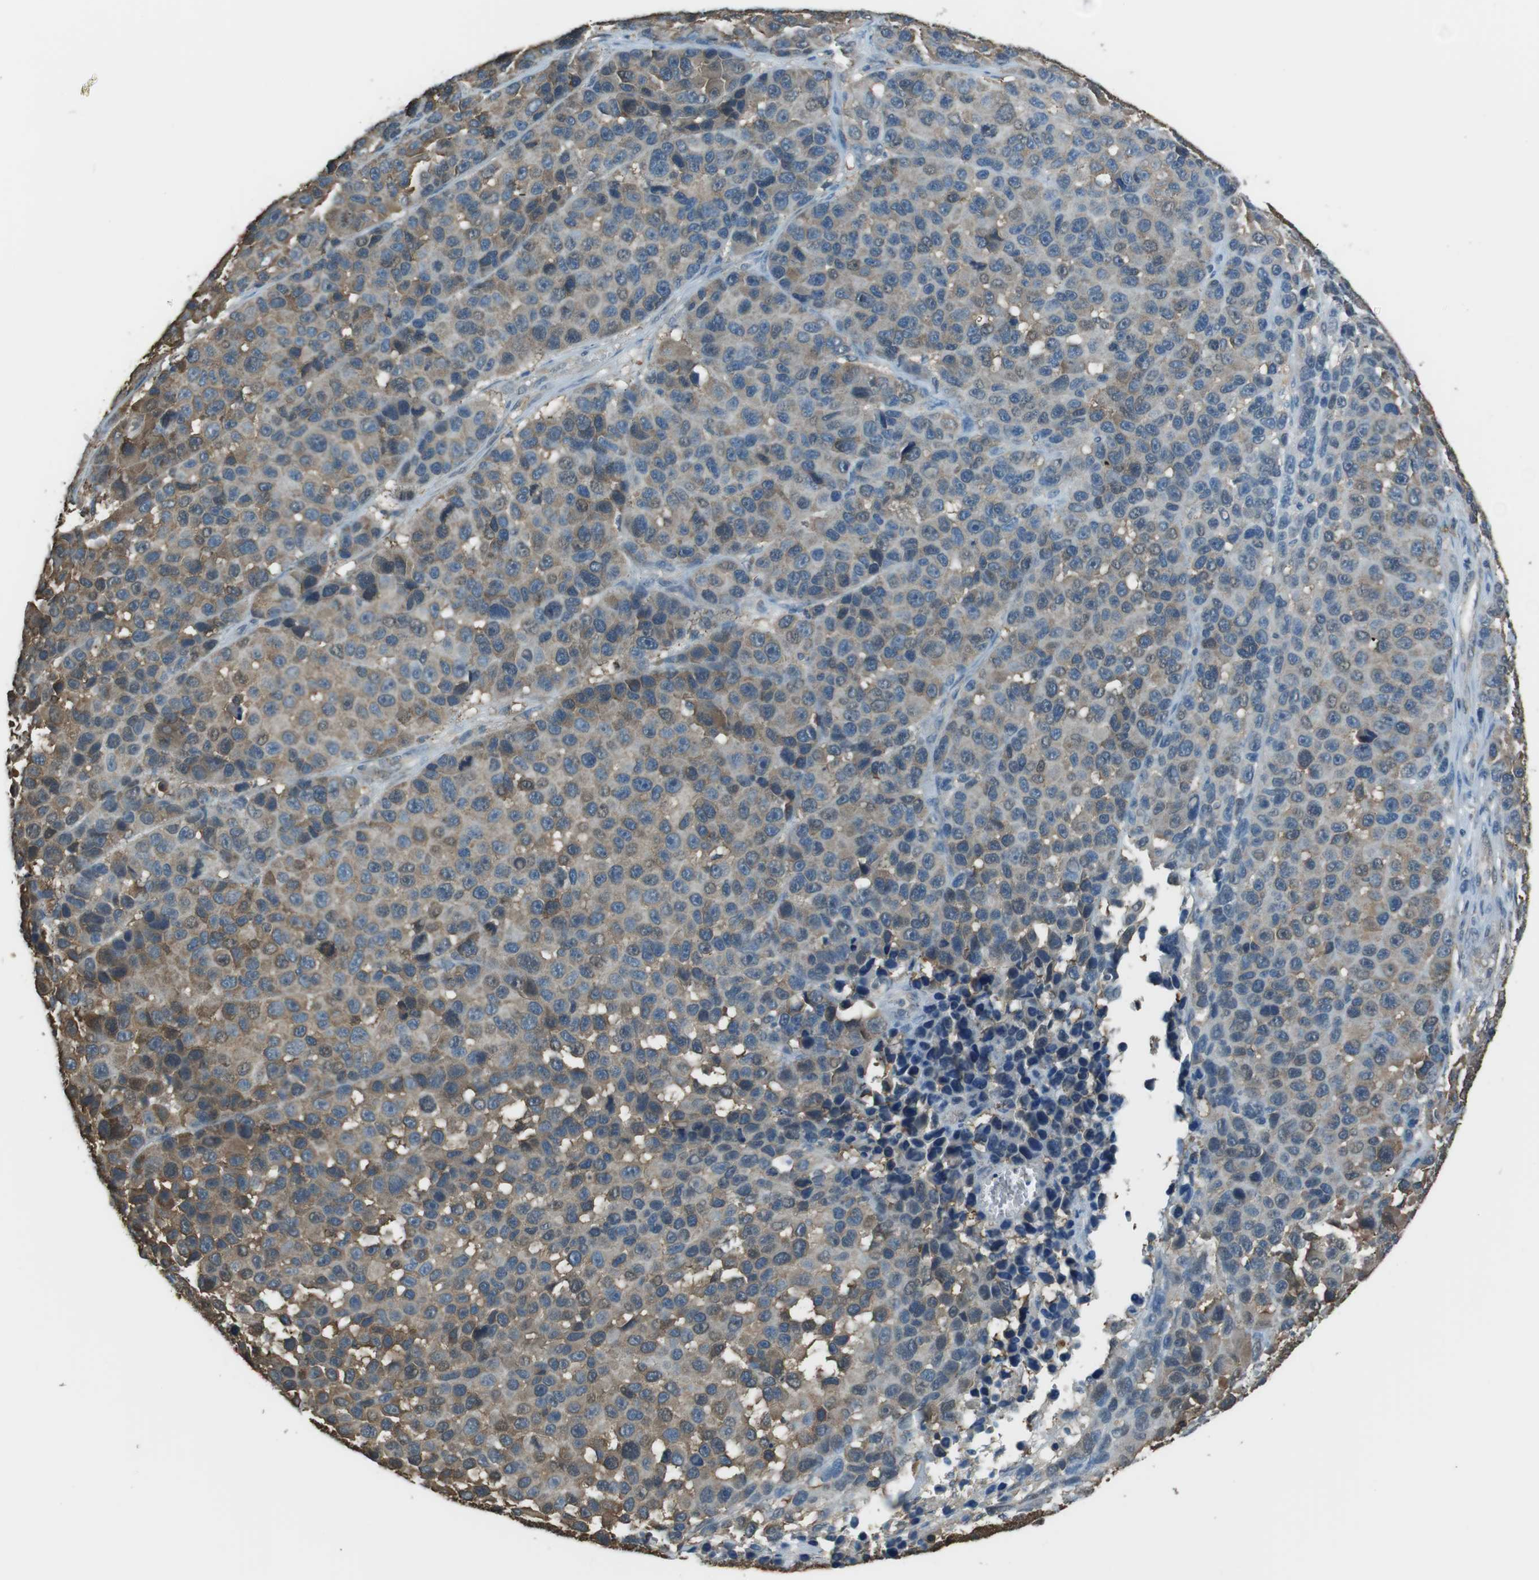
{"staining": {"intensity": "weak", "quantity": ">75%", "location": "cytoplasmic/membranous,nuclear"}, "tissue": "melanoma", "cell_type": "Tumor cells", "image_type": "cancer", "snomed": [{"axis": "morphology", "description": "Malignant melanoma, NOS"}, {"axis": "topography", "description": "Skin"}], "caption": "A photomicrograph of human melanoma stained for a protein demonstrates weak cytoplasmic/membranous and nuclear brown staining in tumor cells. Nuclei are stained in blue.", "gene": "TWSG1", "patient": {"sex": "male", "age": 53}}